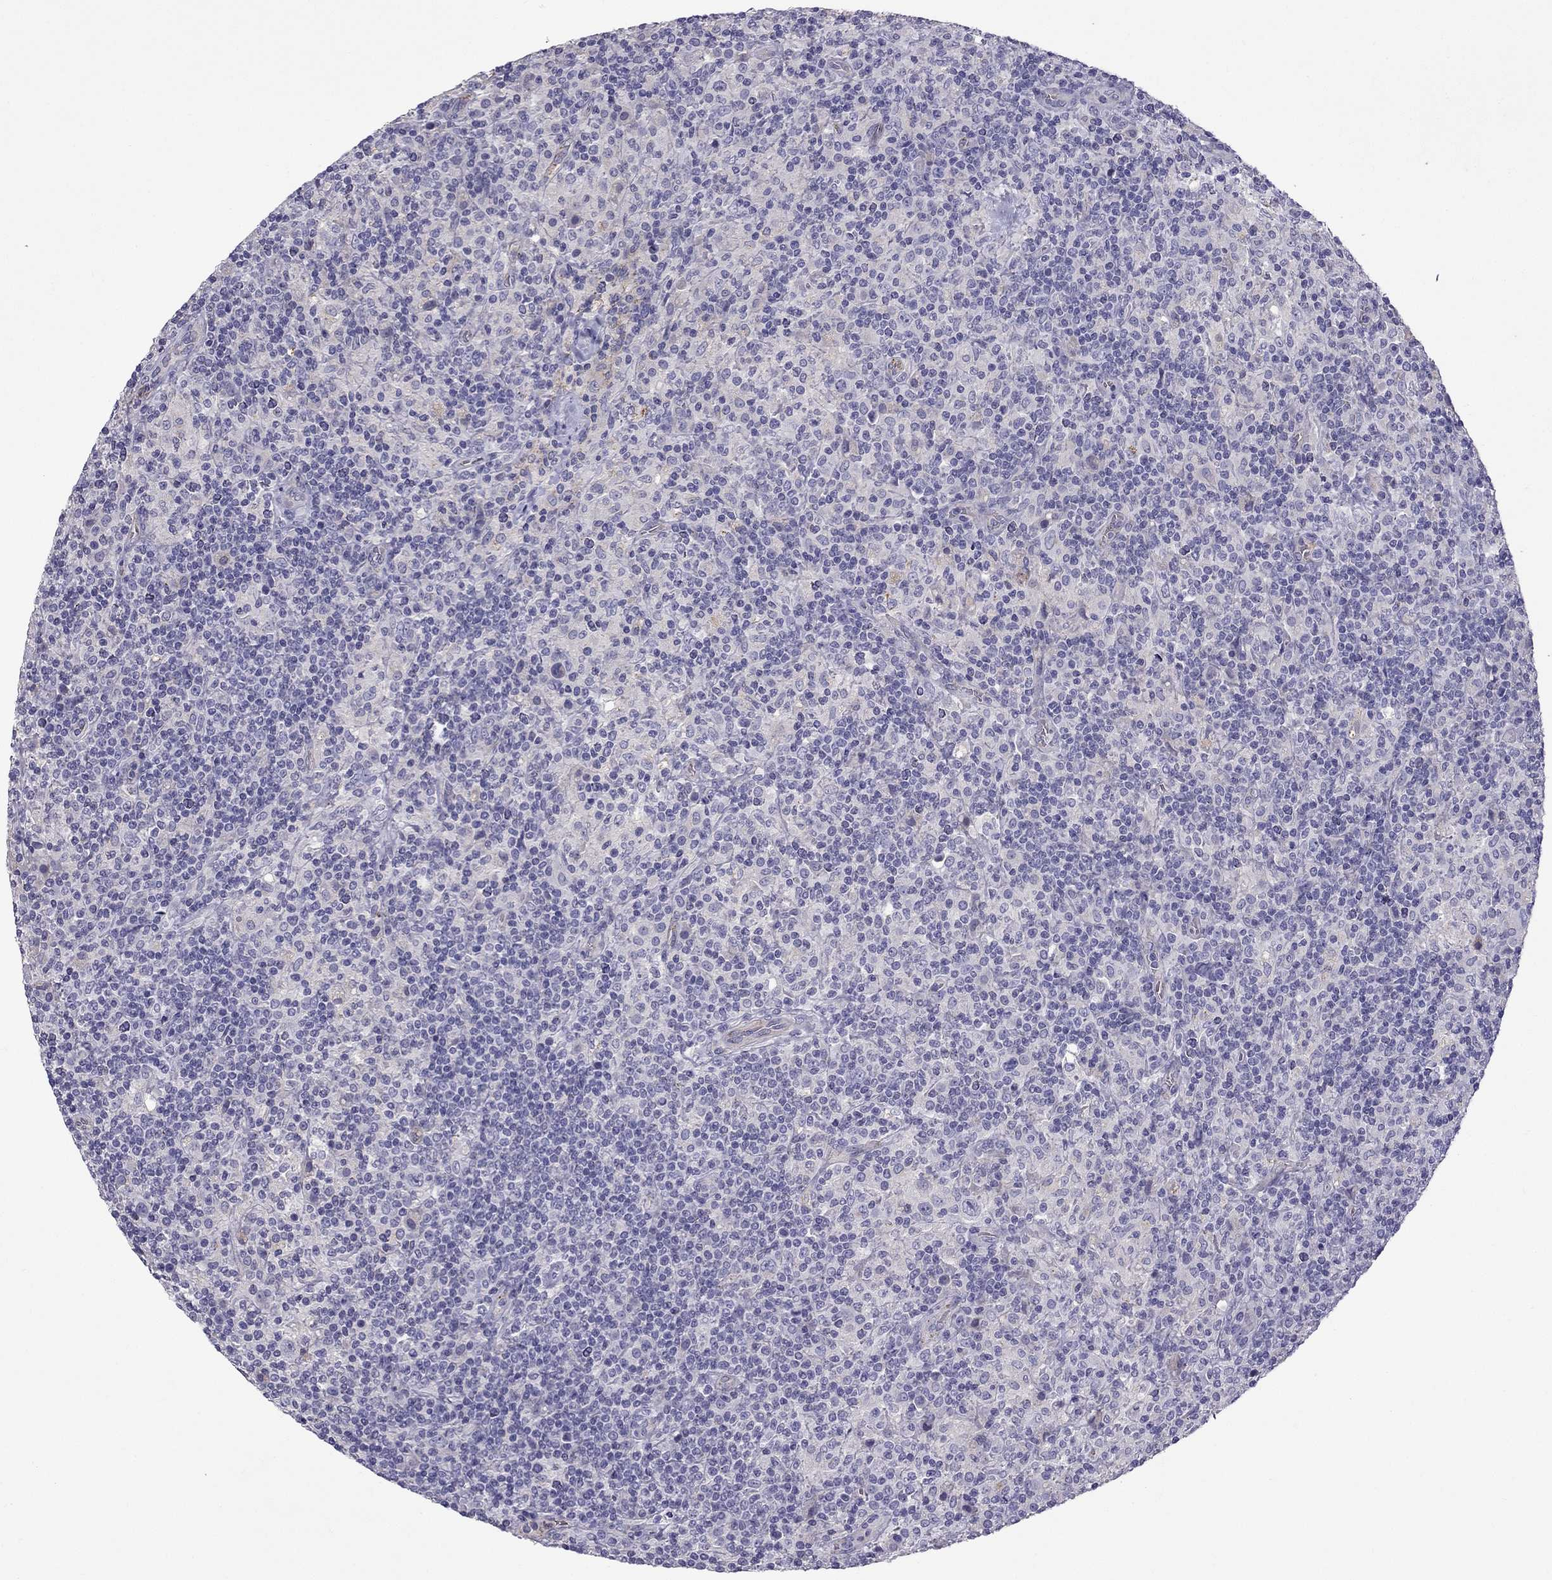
{"staining": {"intensity": "negative", "quantity": "none", "location": "none"}, "tissue": "lymphoma", "cell_type": "Tumor cells", "image_type": "cancer", "snomed": [{"axis": "morphology", "description": "Hodgkin's disease, NOS"}, {"axis": "topography", "description": "Lymph node"}], "caption": "Hodgkin's disease was stained to show a protein in brown. There is no significant positivity in tumor cells. Nuclei are stained in blue.", "gene": "STOML3", "patient": {"sex": "male", "age": 70}}